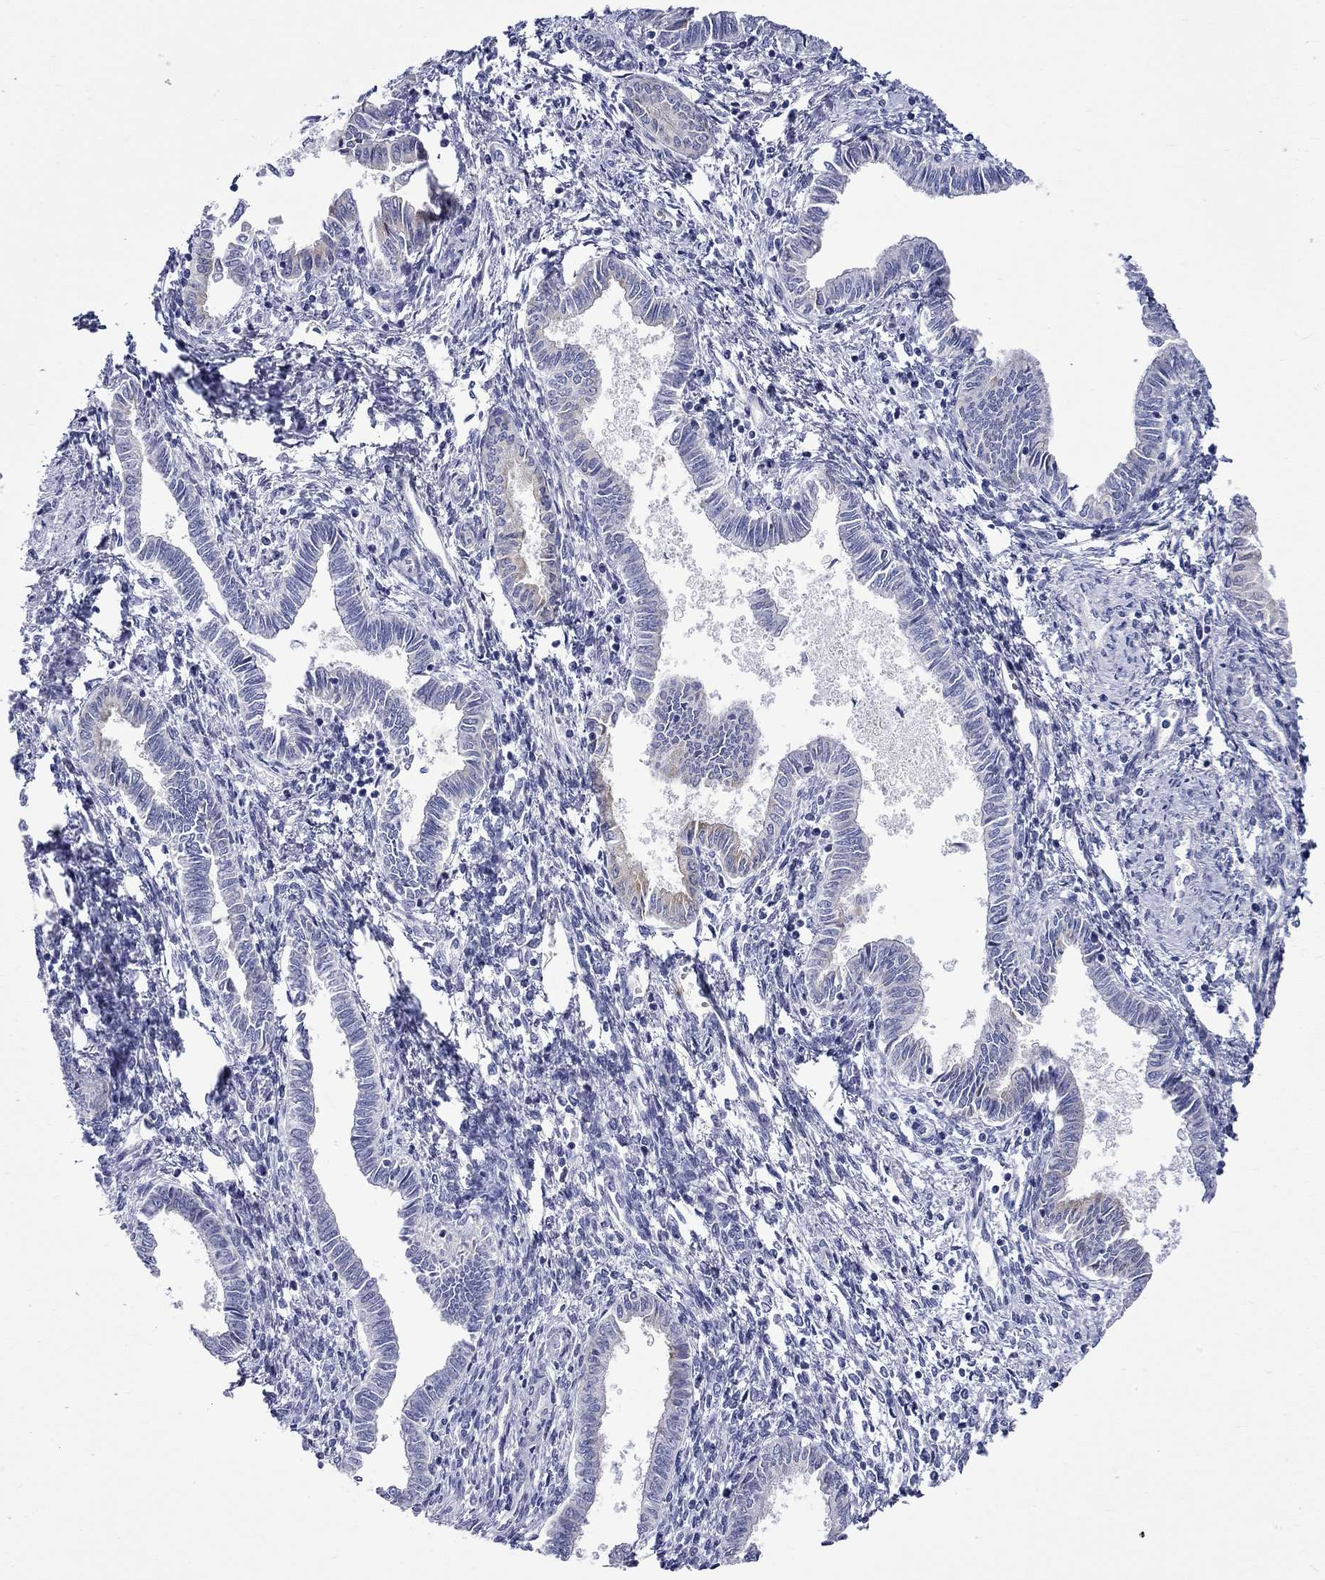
{"staining": {"intensity": "weak", "quantity": "<25%", "location": "cytoplasmic/membranous"}, "tissue": "cervical cancer", "cell_type": "Tumor cells", "image_type": "cancer", "snomed": [{"axis": "morphology", "description": "Adenocarcinoma, NOS"}, {"axis": "topography", "description": "Cervix"}], "caption": "Adenocarcinoma (cervical) was stained to show a protein in brown. There is no significant expression in tumor cells.", "gene": "CERS1", "patient": {"sex": "female", "age": 42}}